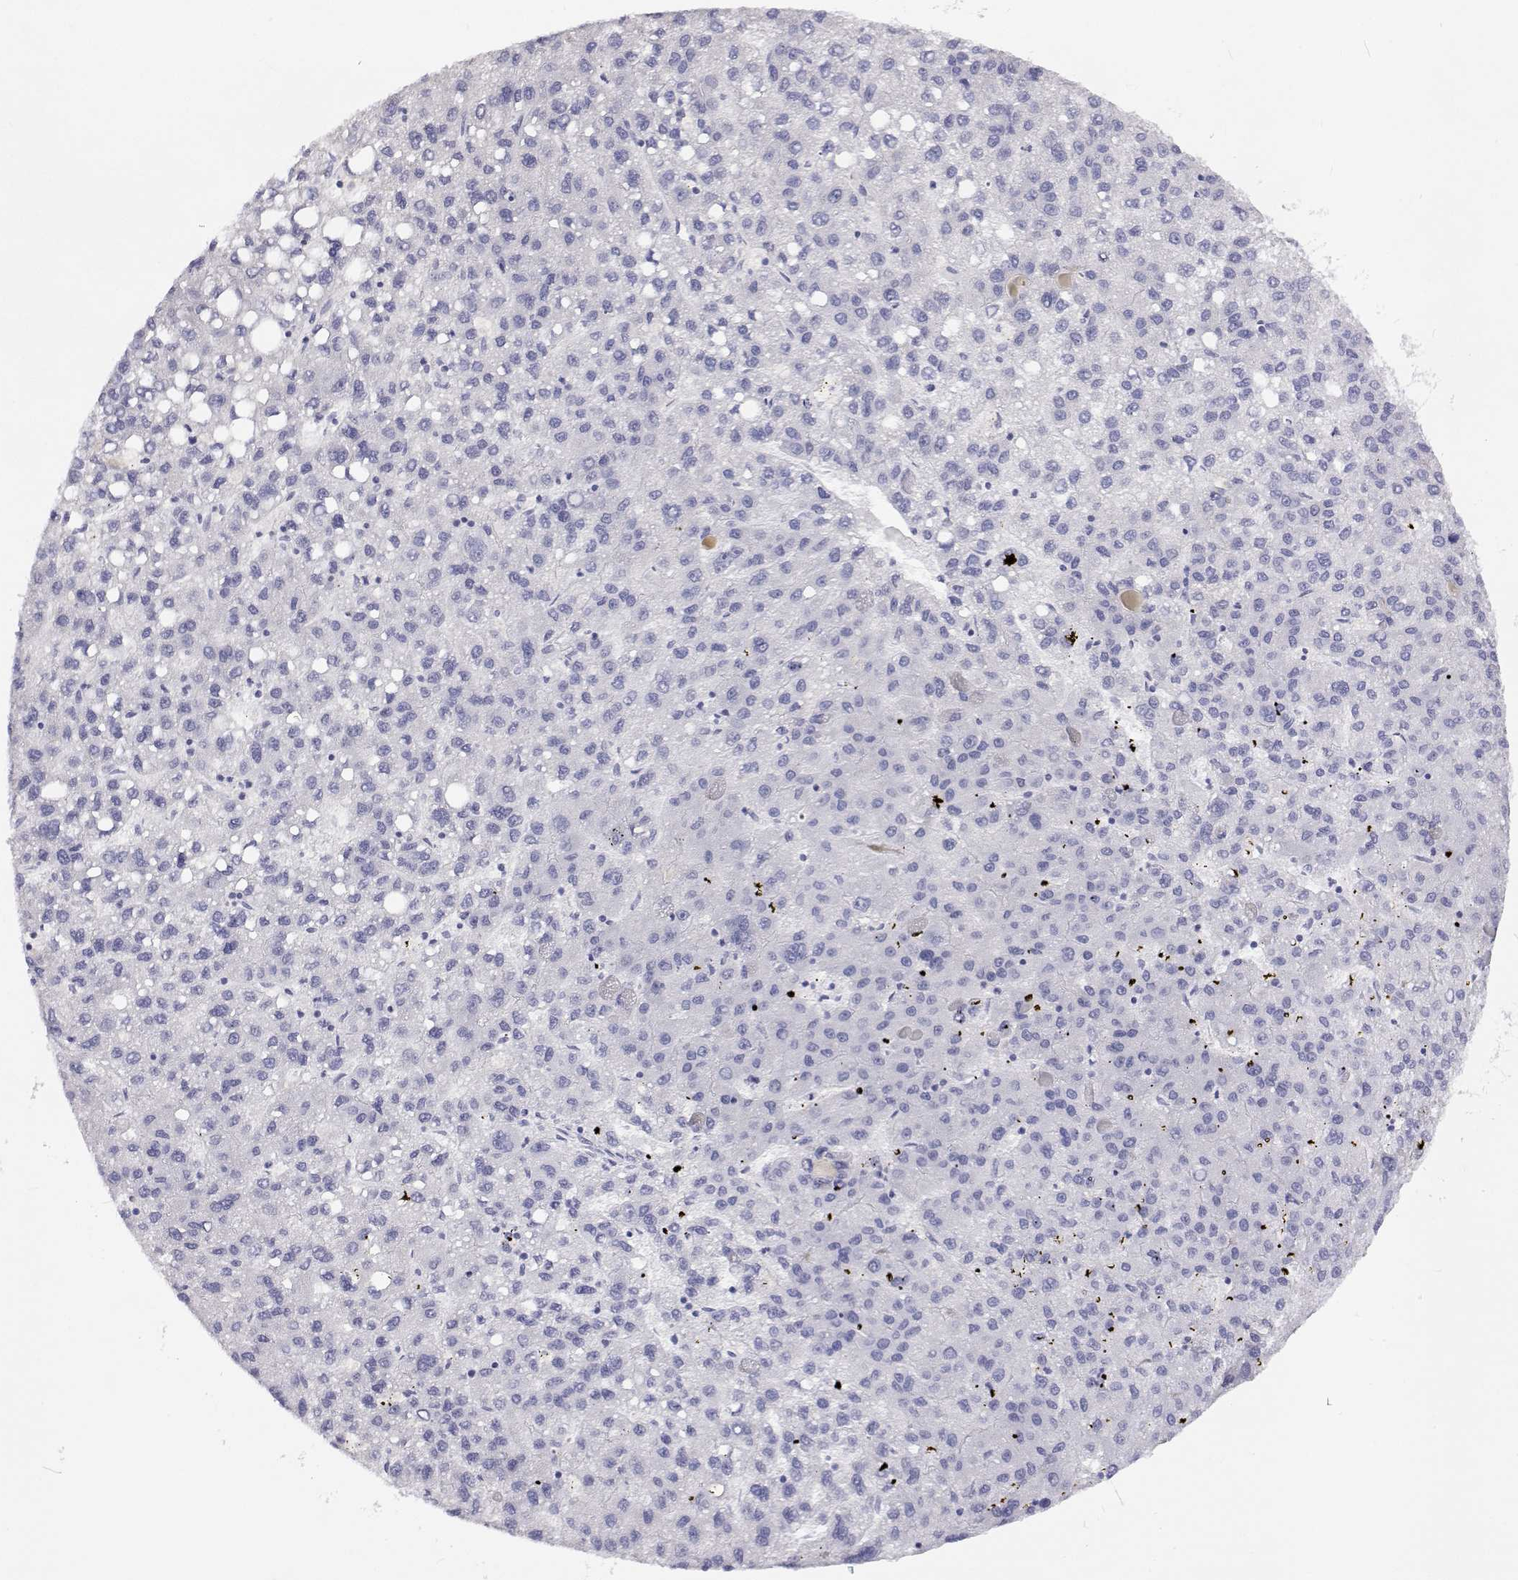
{"staining": {"intensity": "negative", "quantity": "none", "location": "none"}, "tissue": "liver cancer", "cell_type": "Tumor cells", "image_type": "cancer", "snomed": [{"axis": "morphology", "description": "Carcinoma, Hepatocellular, NOS"}, {"axis": "topography", "description": "Liver"}], "caption": "High power microscopy image of an IHC image of liver cancer, revealing no significant expression in tumor cells.", "gene": "ANKRD65", "patient": {"sex": "female", "age": 82}}